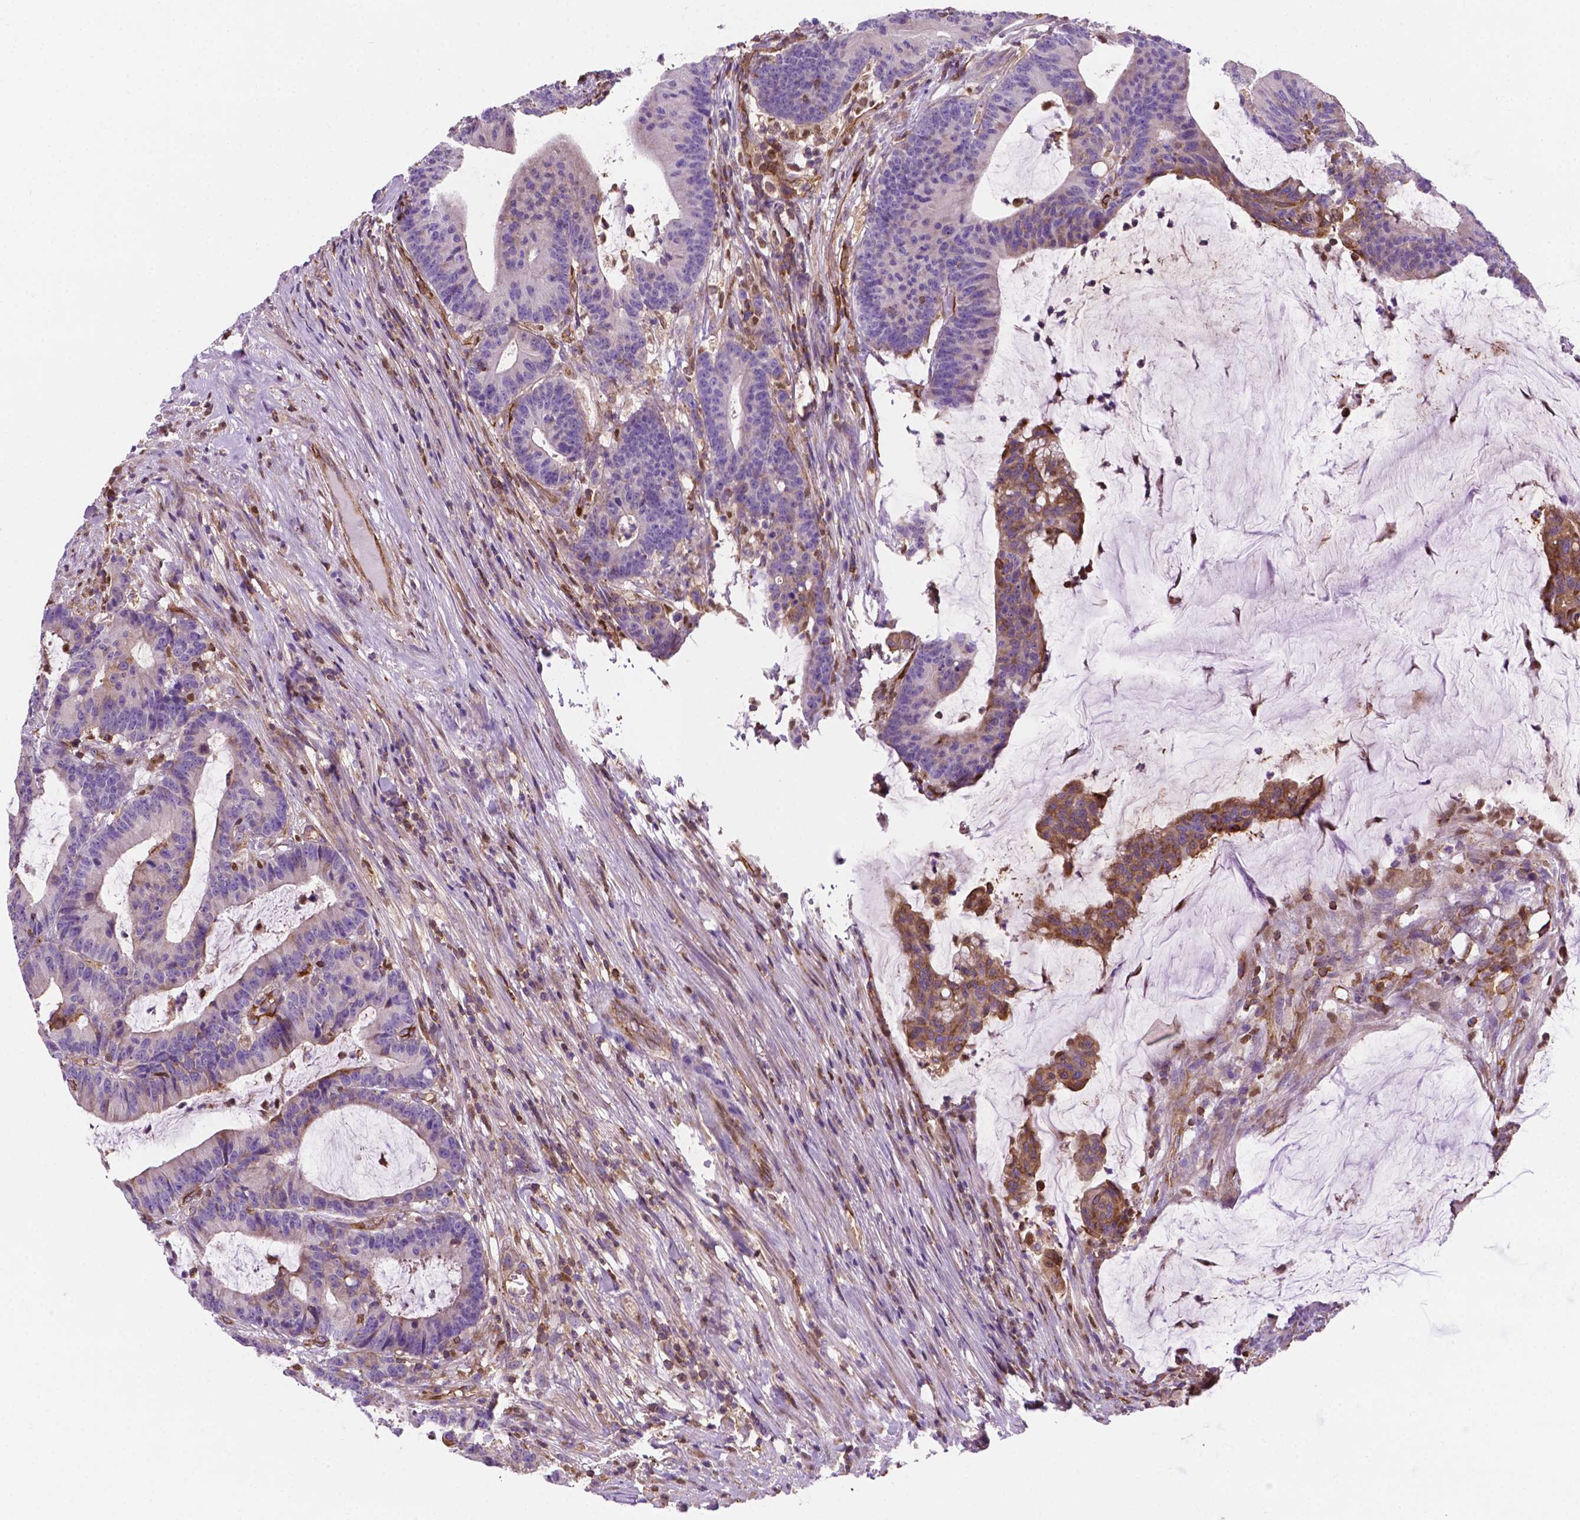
{"staining": {"intensity": "moderate", "quantity": "<25%", "location": "cytoplasmic/membranous"}, "tissue": "colorectal cancer", "cell_type": "Tumor cells", "image_type": "cancer", "snomed": [{"axis": "morphology", "description": "Adenocarcinoma, NOS"}, {"axis": "topography", "description": "Colon"}], "caption": "Immunohistochemistry (IHC) (DAB (3,3'-diaminobenzidine)) staining of human colorectal cancer shows moderate cytoplasmic/membranous protein staining in about <25% of tumor cells.", "gene": "DCN", "patient": {"sex": "female", "age": 78}}